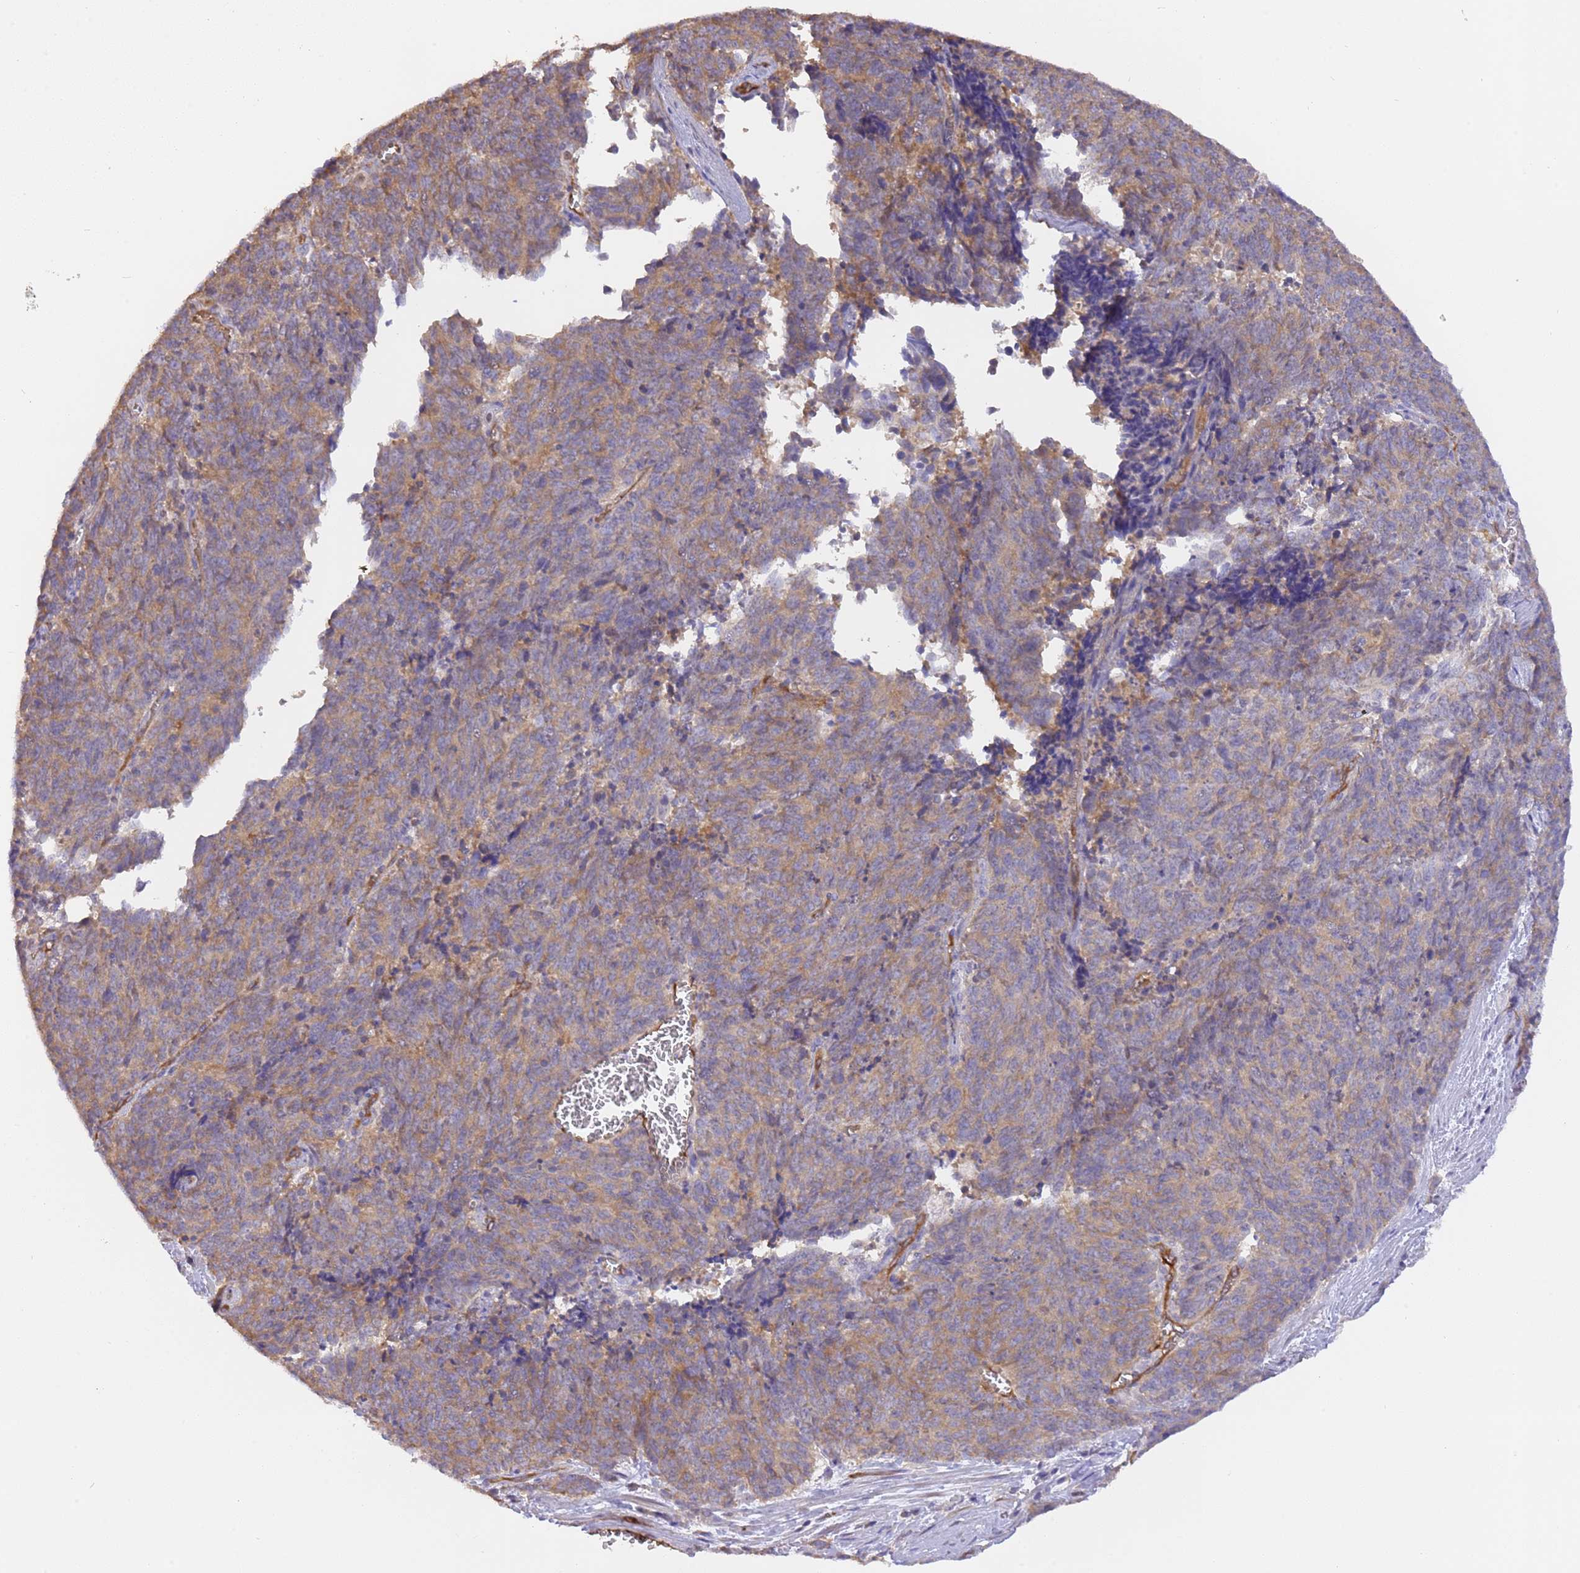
{"staining": {"intensity": "moderate", "quantity": ">75%", "location": "cytoplasmic/membranous"}, "tissue": "cervical cancer", "cell_type": "Tumor cells", "image_type": "cancer", "snomed": [{"axis": "morphology", "description": "Squamous cell carcinoma, NOS"}, {"axis": "topography", "description": "Cervix"}], "caption": "The image exhibits immunohistochemical staining of cervical cancer (squamous cell carcinoma). There is moderate cytoplasmic/membranous staining is identified in approximately >75% of tumor cells.", "gene": "DOCK9", "patient": {"sex": "female", "age": 29}}